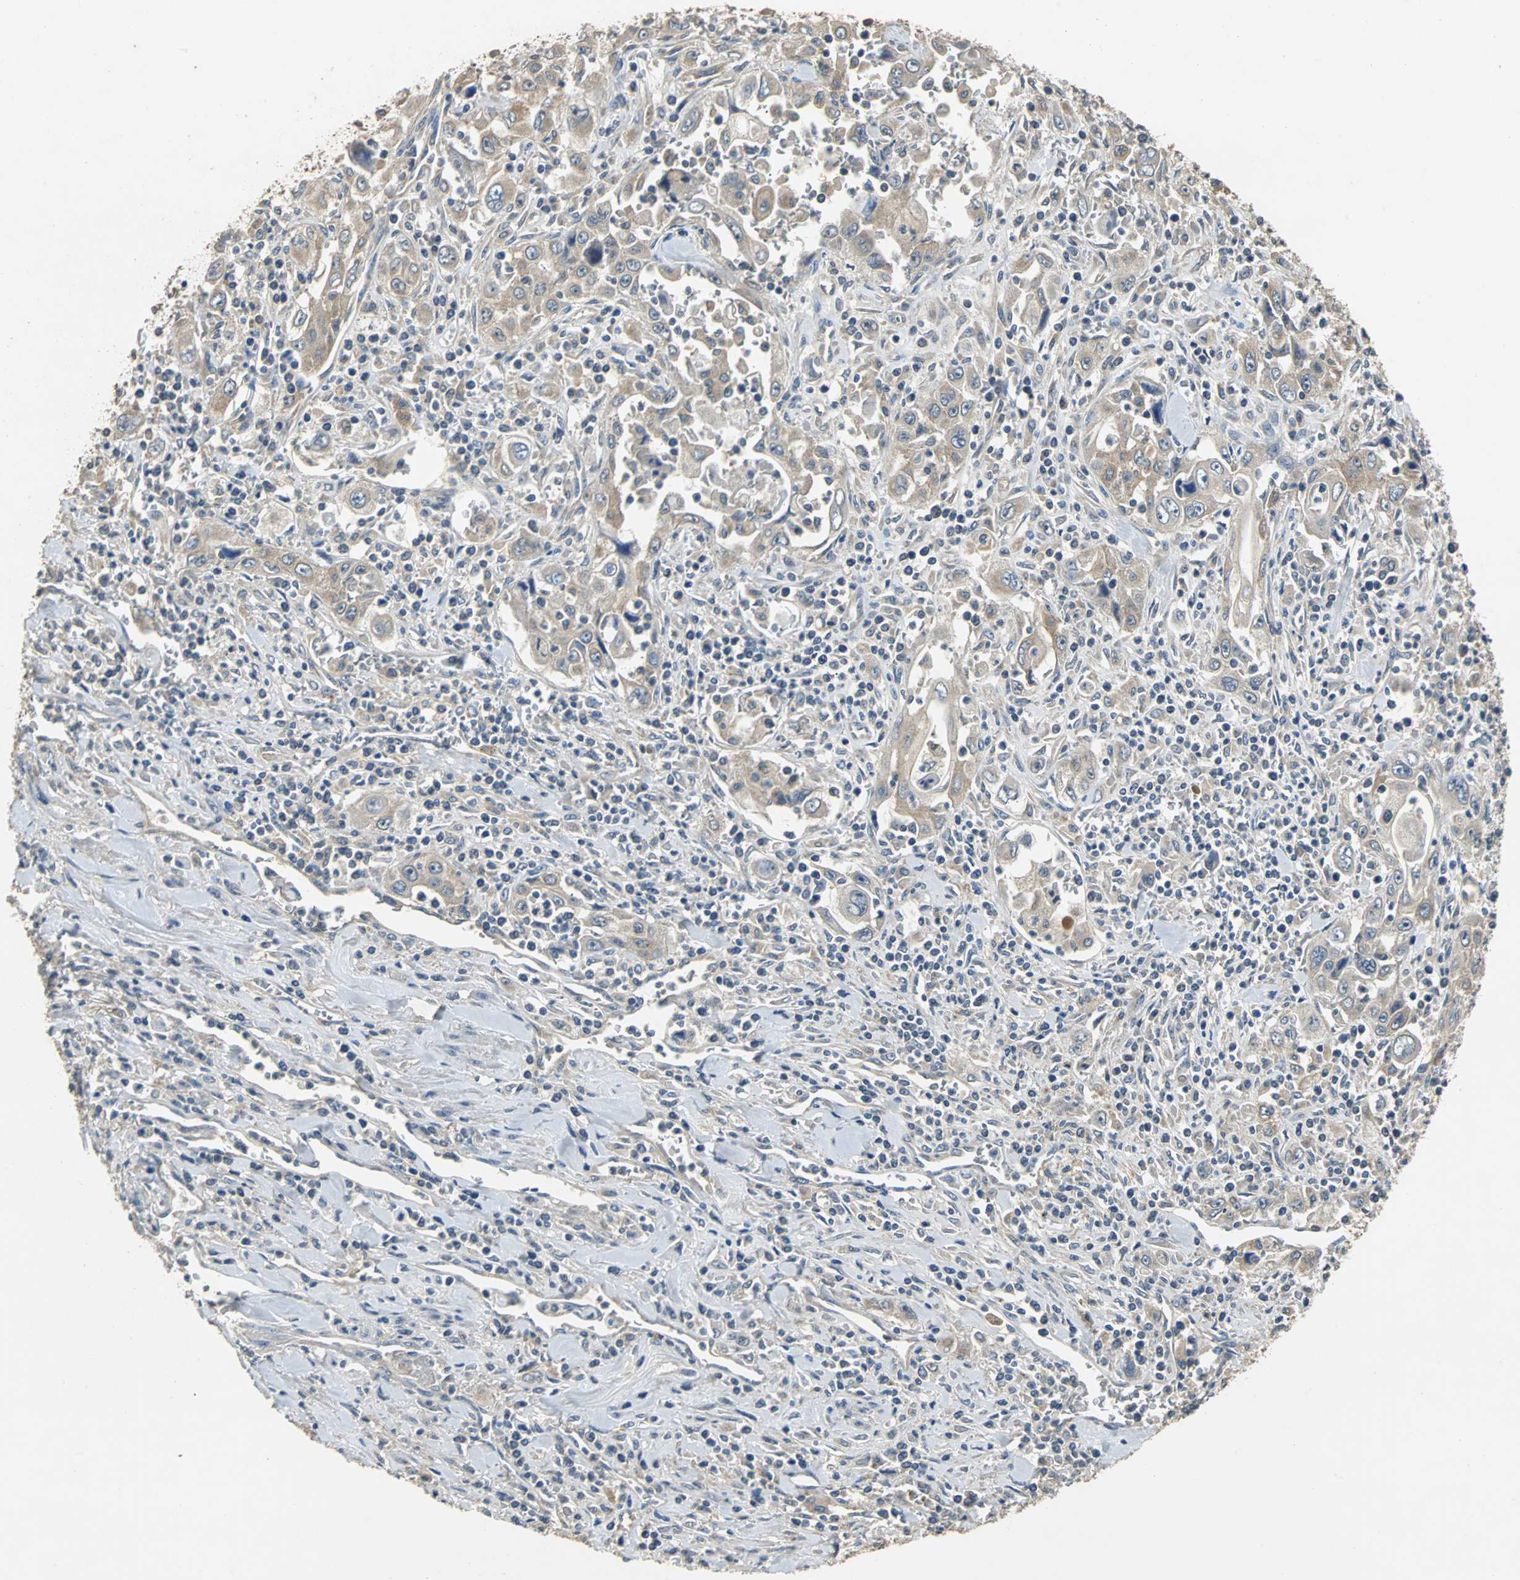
{"staining": {"intensity": "weak", "quantity": ">75%", "location": "cytoplasmic/membranous"}, "tissue": "pancreatic cancer", "cell_type": "Tumor cells", "image_type": "cancer", "snomed": [{"axis": "morphology", "description": "Adenocarcinoma, NOS"}, {"axis": "topography", "description": "Pancreas"}], "caption": "This image demonstrates pancreatic cancer (adenocarcinoma) stained with immunohistochemistry (IHC) to label a protein in brown. The cytoplasmic/membranous of tumor cells show weak positivity for the protein. Nuclei are counter-stained blue.", "gene": "ABHD2", "patient": {"sex": "male", "age": 70}}